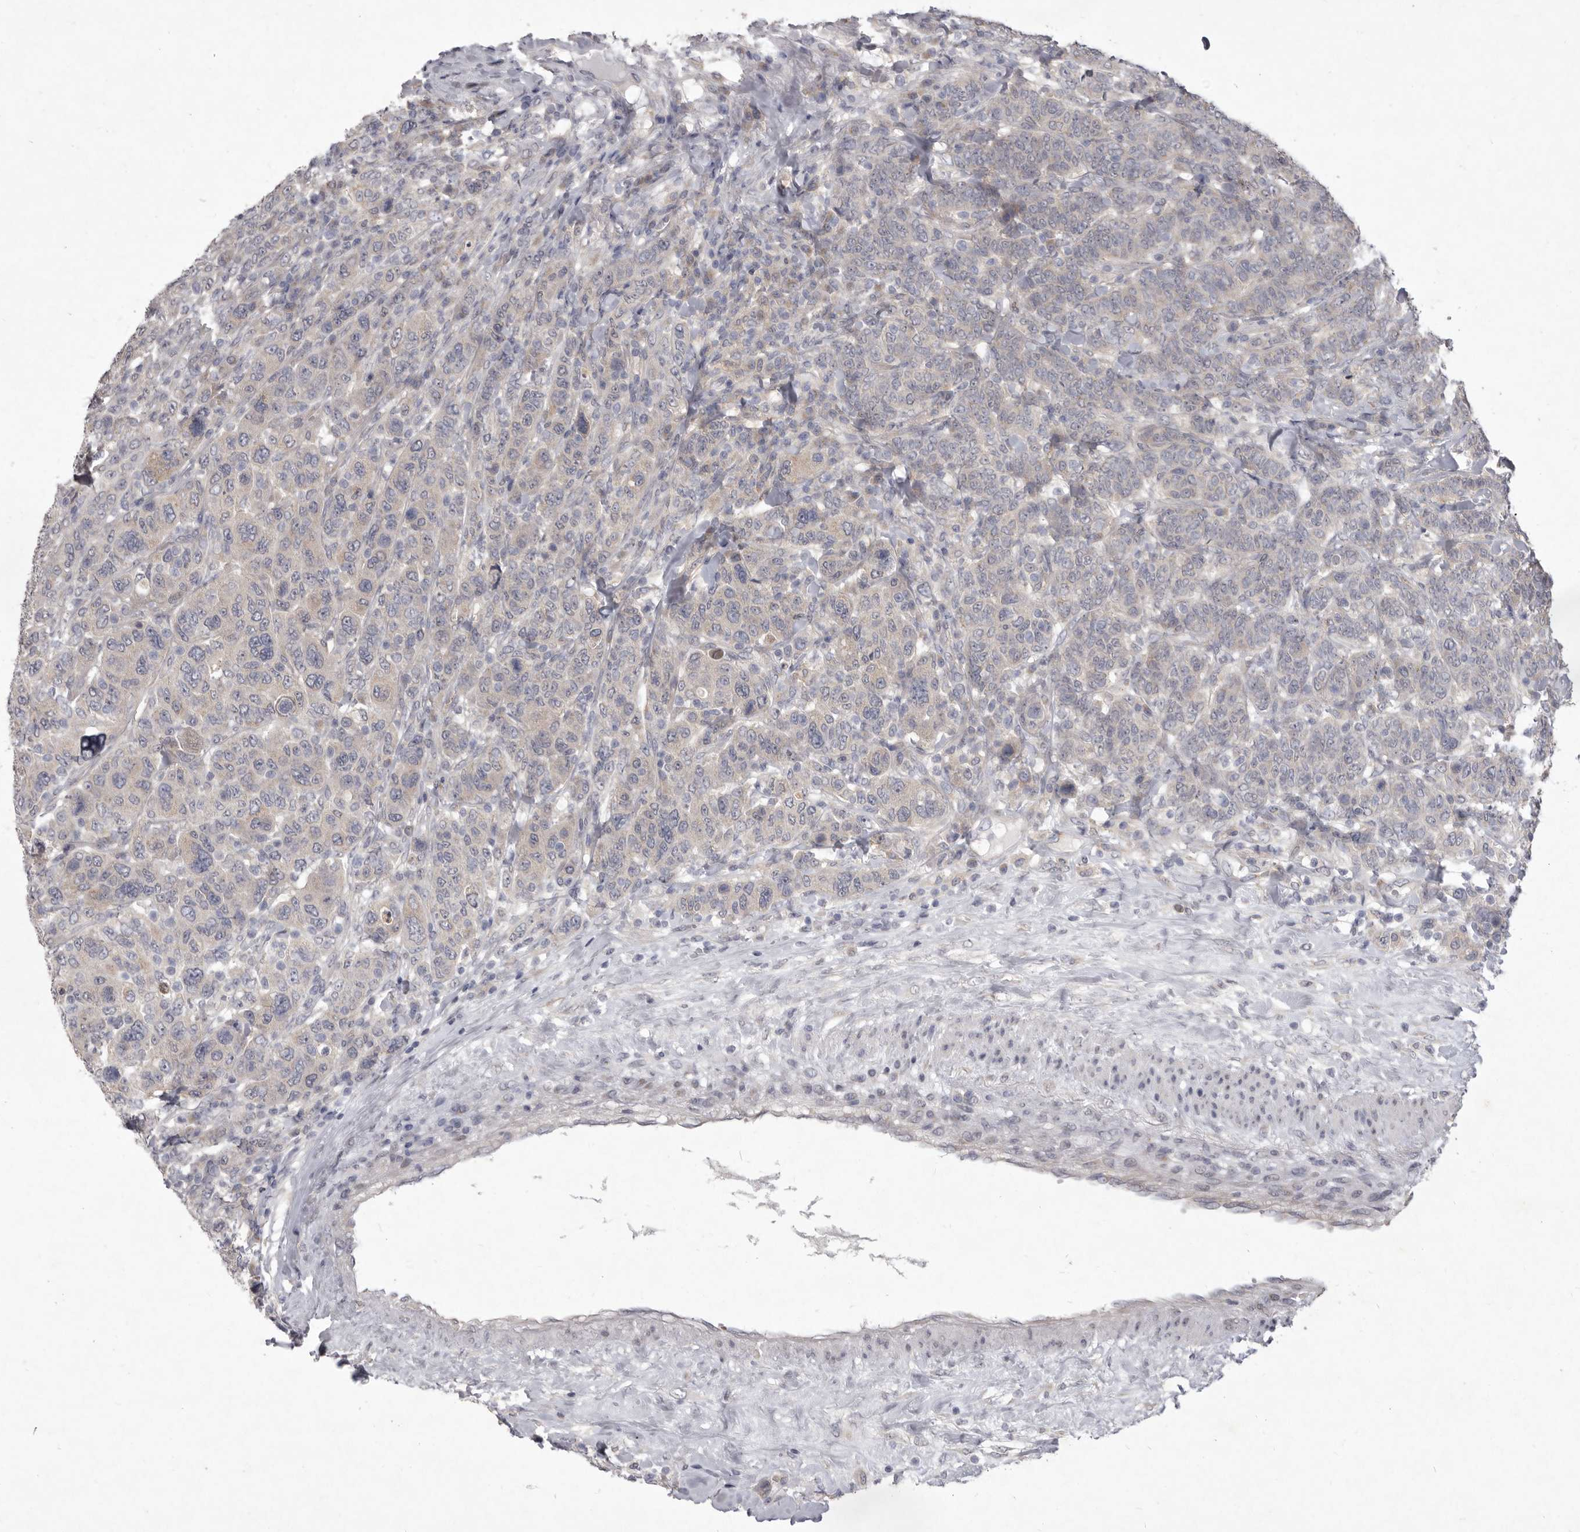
{"staining": {"intensity": "negative", "quantity": "none", "location": "none"}, "tissue": "breast cancer", "cell_type": "Tumor cells", "image_type": "cancer", "snomed": [{"axis": "morphology", "description": "Duct carcinoma"}, {"axis": "topography", "description": "Breast"}], "caption": "Breast cancer stained for a protein using immunohistochemistry (IHC) shows no positivity tumor cells.", "gene": "P2RX6", "patient": {"sex": "female", "age": 37}}